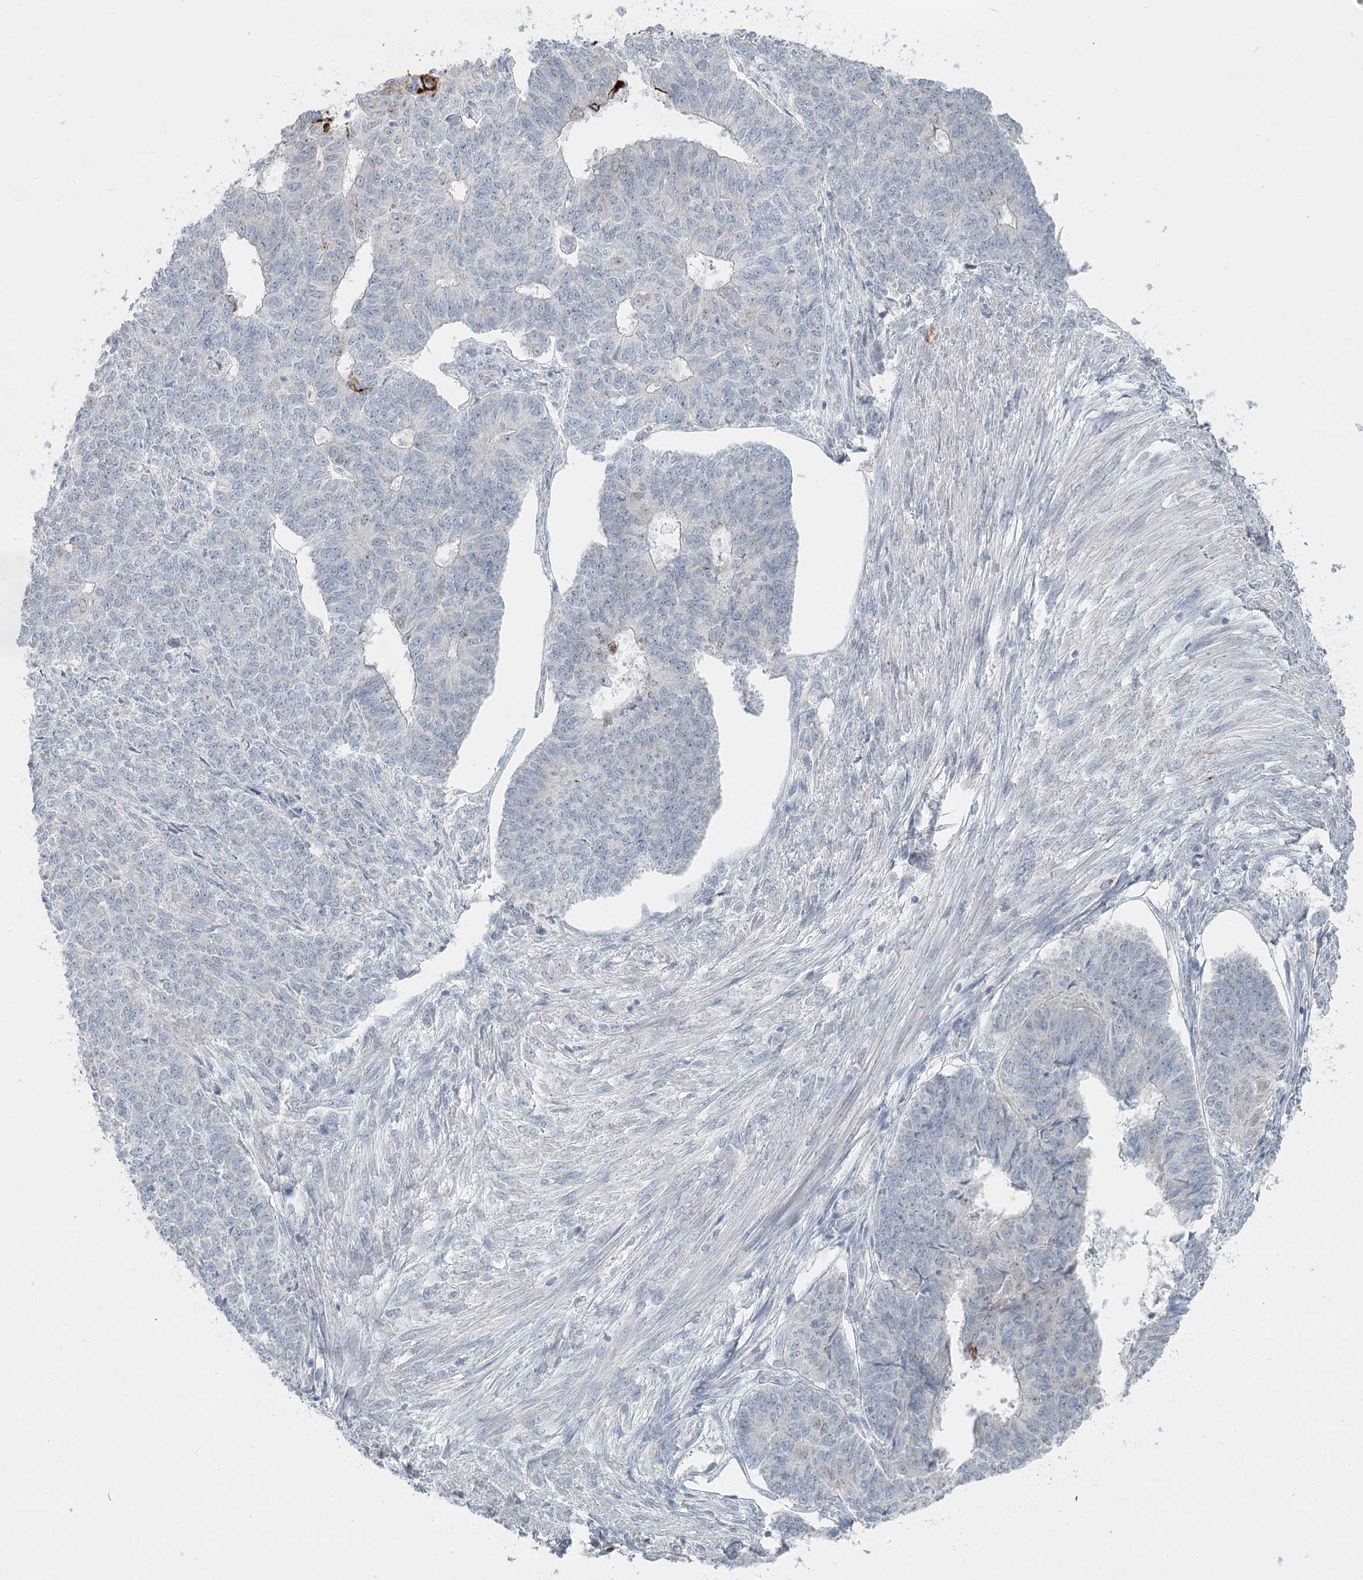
{"staining": {"intensity": "strong", "quantity": "<25%", "location": "cytoplasmic/membranous"}, "tissue": "endometrial cancer", "cell_type": "Tumor cells", "image_type": "cancer", "snomed": [{"axis": "morphology", "description": "Adenocarcinoma, NOS"}, {"axis": "topography", "description": "Endometrium"}], "caption": "Adenocarcinoma (endometrial) was stained to show a protein in brown. There is medium levels of strong cytoplasmic/membranous expression in approximately <25% of tumor cells.", "gene": "ABITRAM", "patient": {"sex": "female", "age": 32}}